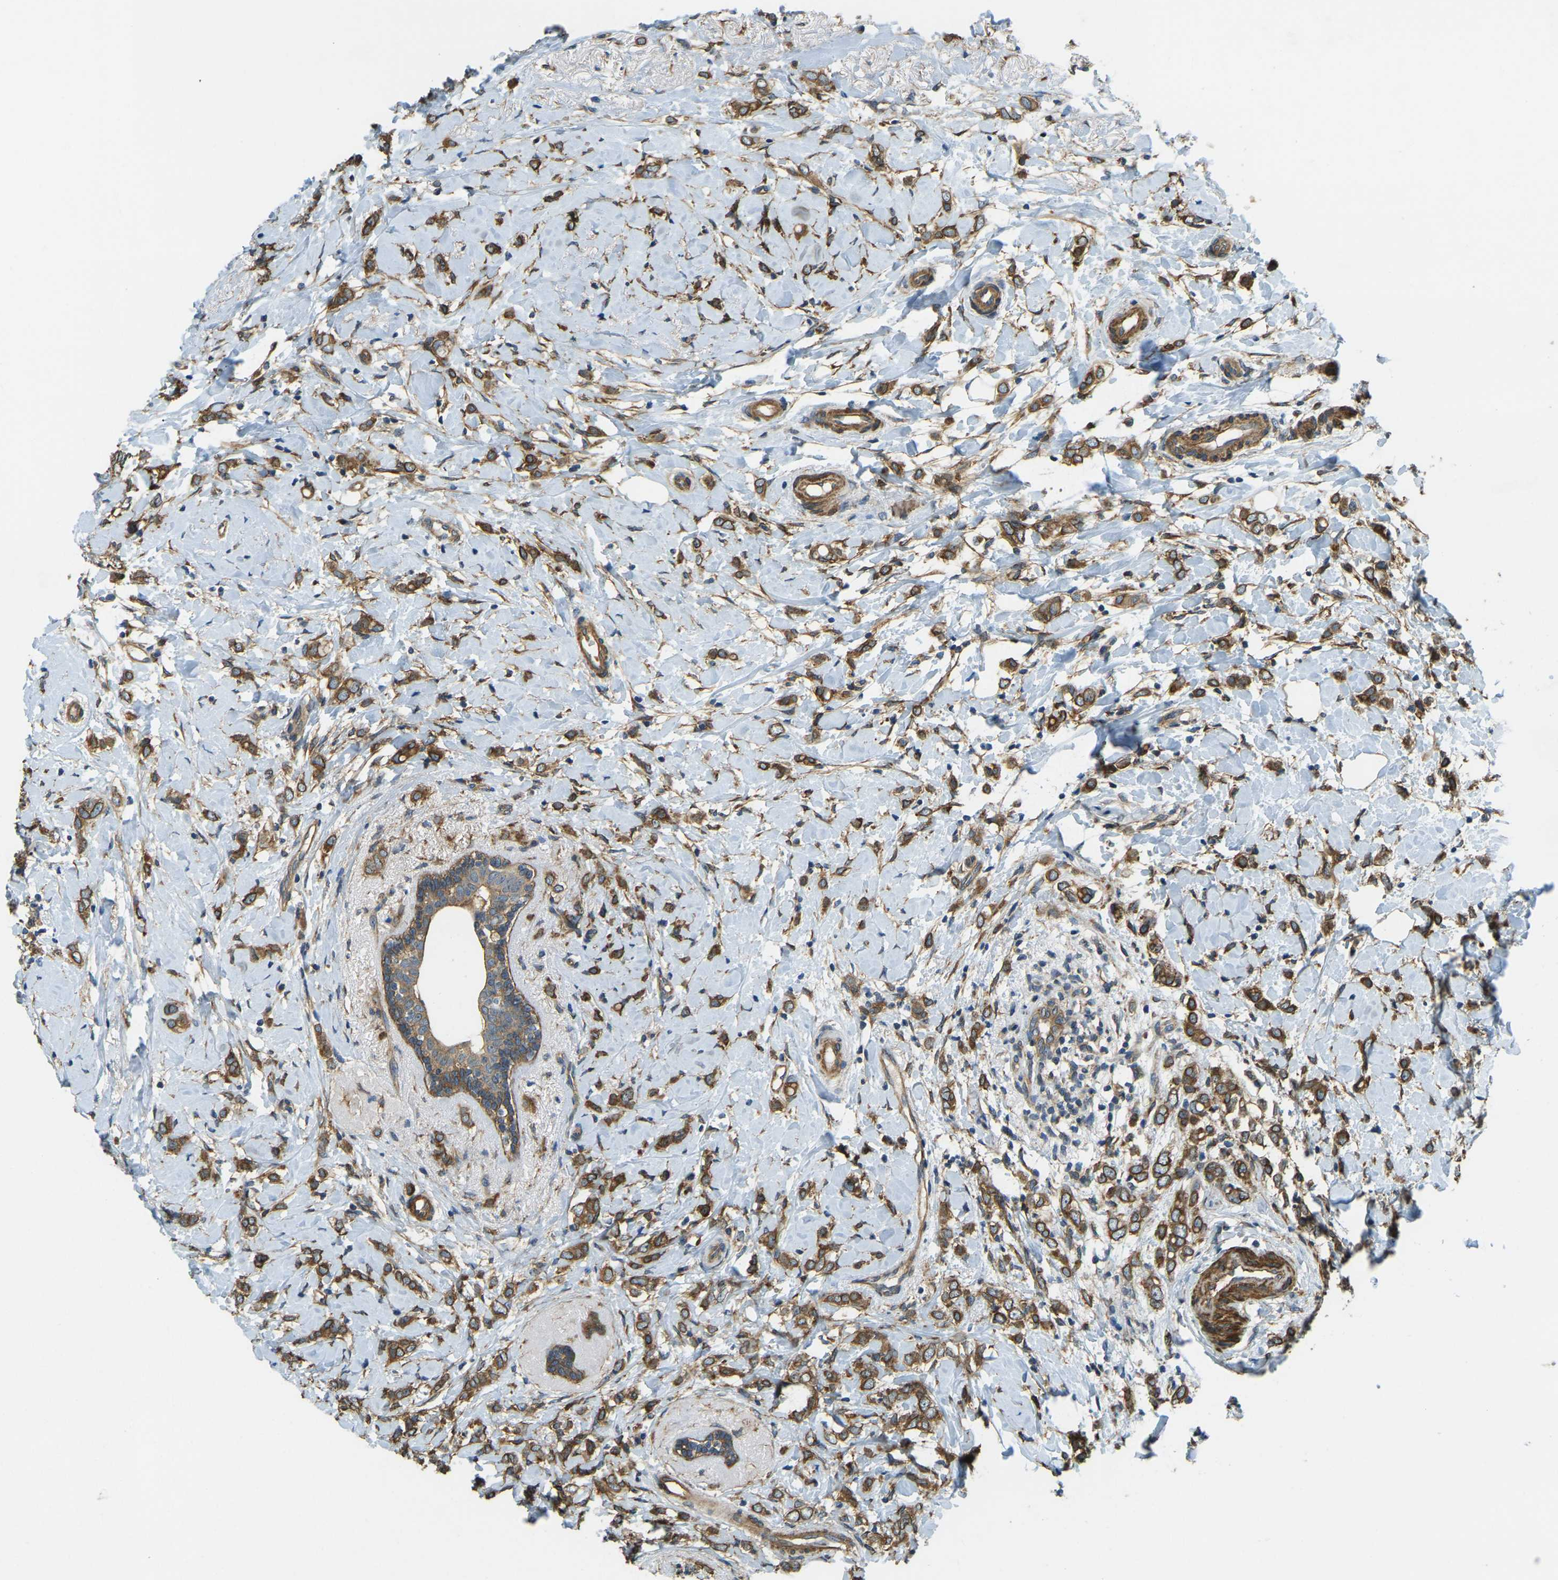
{"staining": {"intensity": "moderate", "quantity": ">75%", "location": "cytoplasmic/membranous"}, "tissue": "breast cancer", "cell_type": "Tumor cells", "image_type": "cancer", "snomed": [{"axis": "morphology", "description": "Normal tissue, NOS"}, {"axis": "morphology", "description": "Lobular carcinoma"}, {"axis": "topography", "description": "Breast"}], "caption": "Protein expression analysis of human breast lobular carcinoma reveals moderate cytoplasmic/membranous expression in approximately >75% of tumor cells.", "gene": "ERGIC1", "patient": {"sex": "female", "age": 47}}